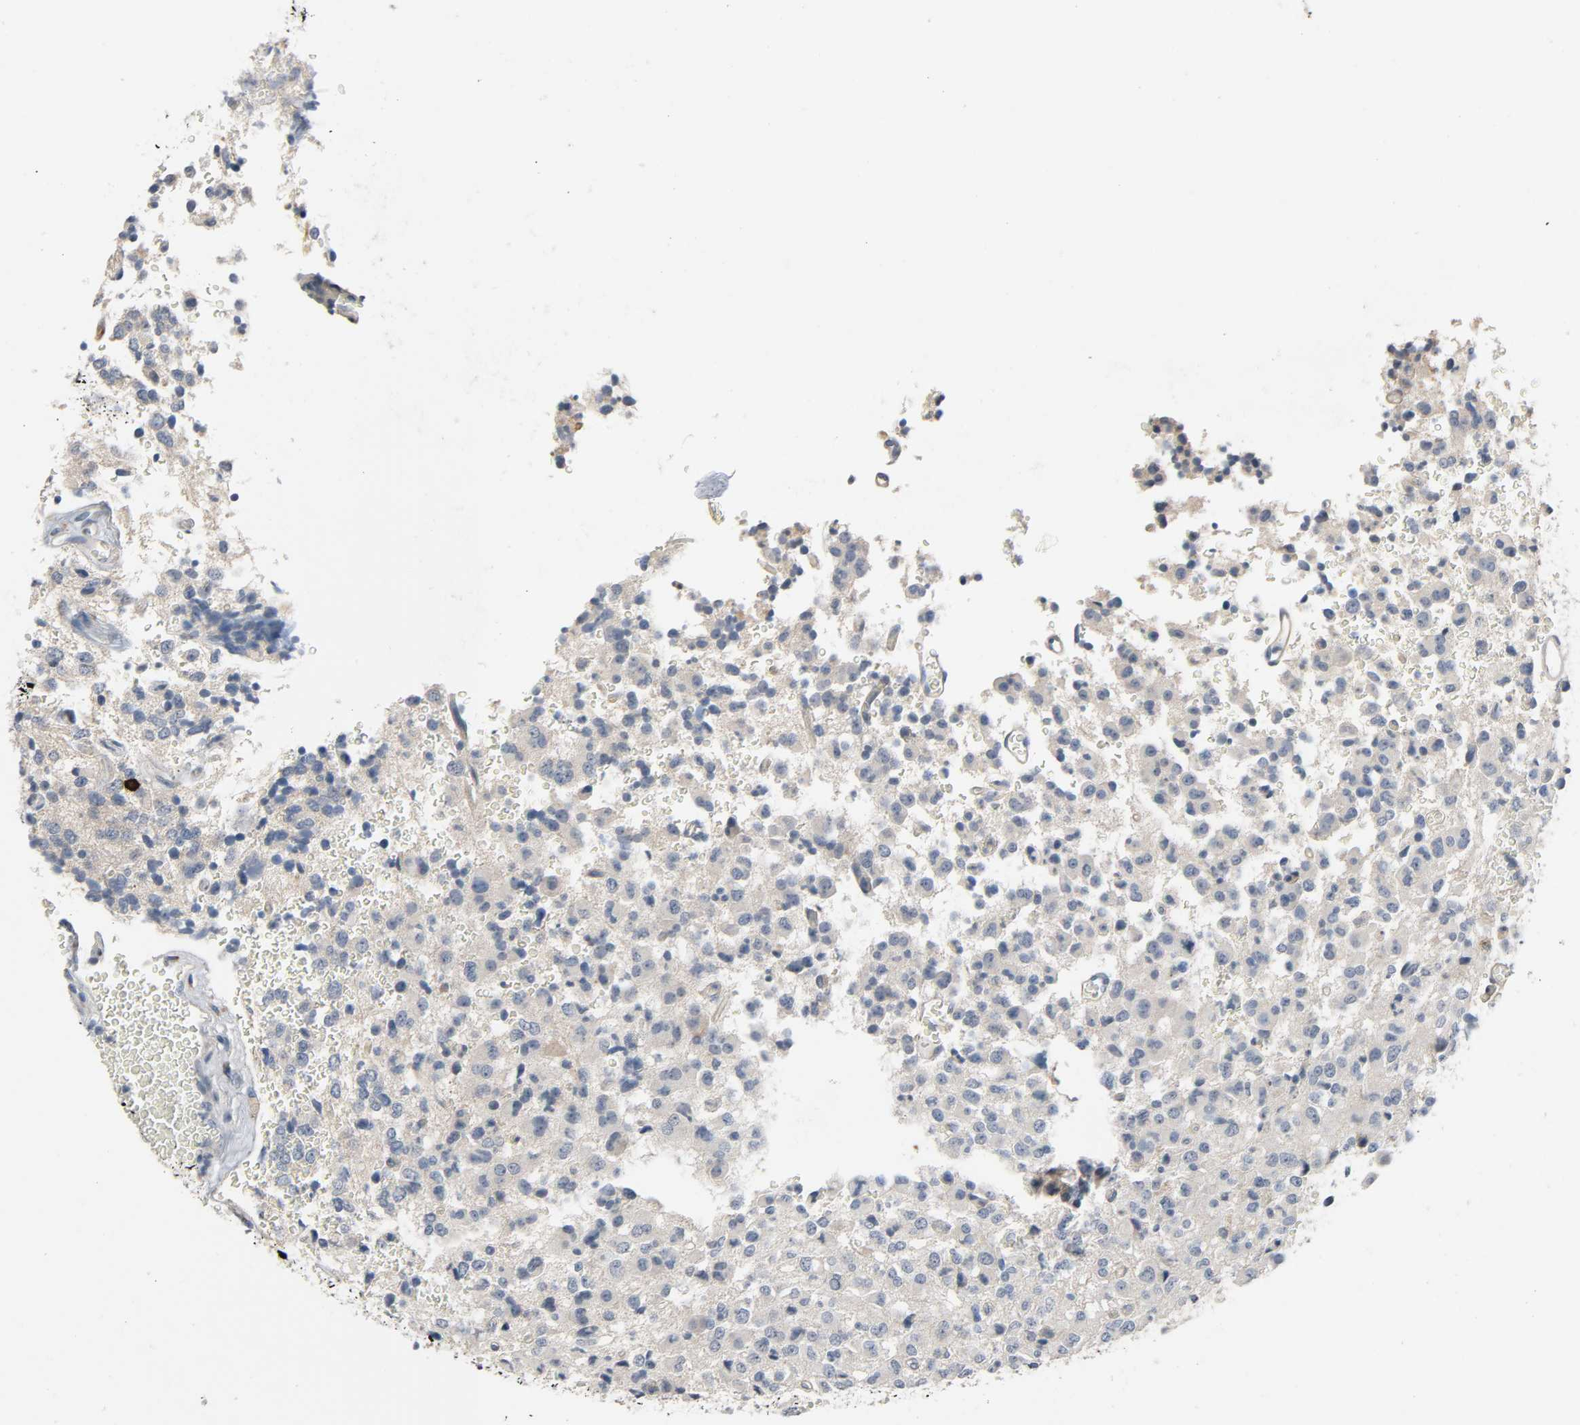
{"staining": {"intensity": "negative", "quantity": "none", "location": "none"}, "tissue": "glioma", "cell_type": "Tumor cells", "image_type": "cancer", "snomed": [{"axis": "morphology", "description": "Glioma, malignant, High grade"}, {"axis": "topography", "description": "pancreas cauda"}], "caption": "IHC image of human glioma stained for a protein (brown), which reveals no expression in tumor cells.", "gene": "LIMCH1", "patient": {"sex": "male", "age": 60}}